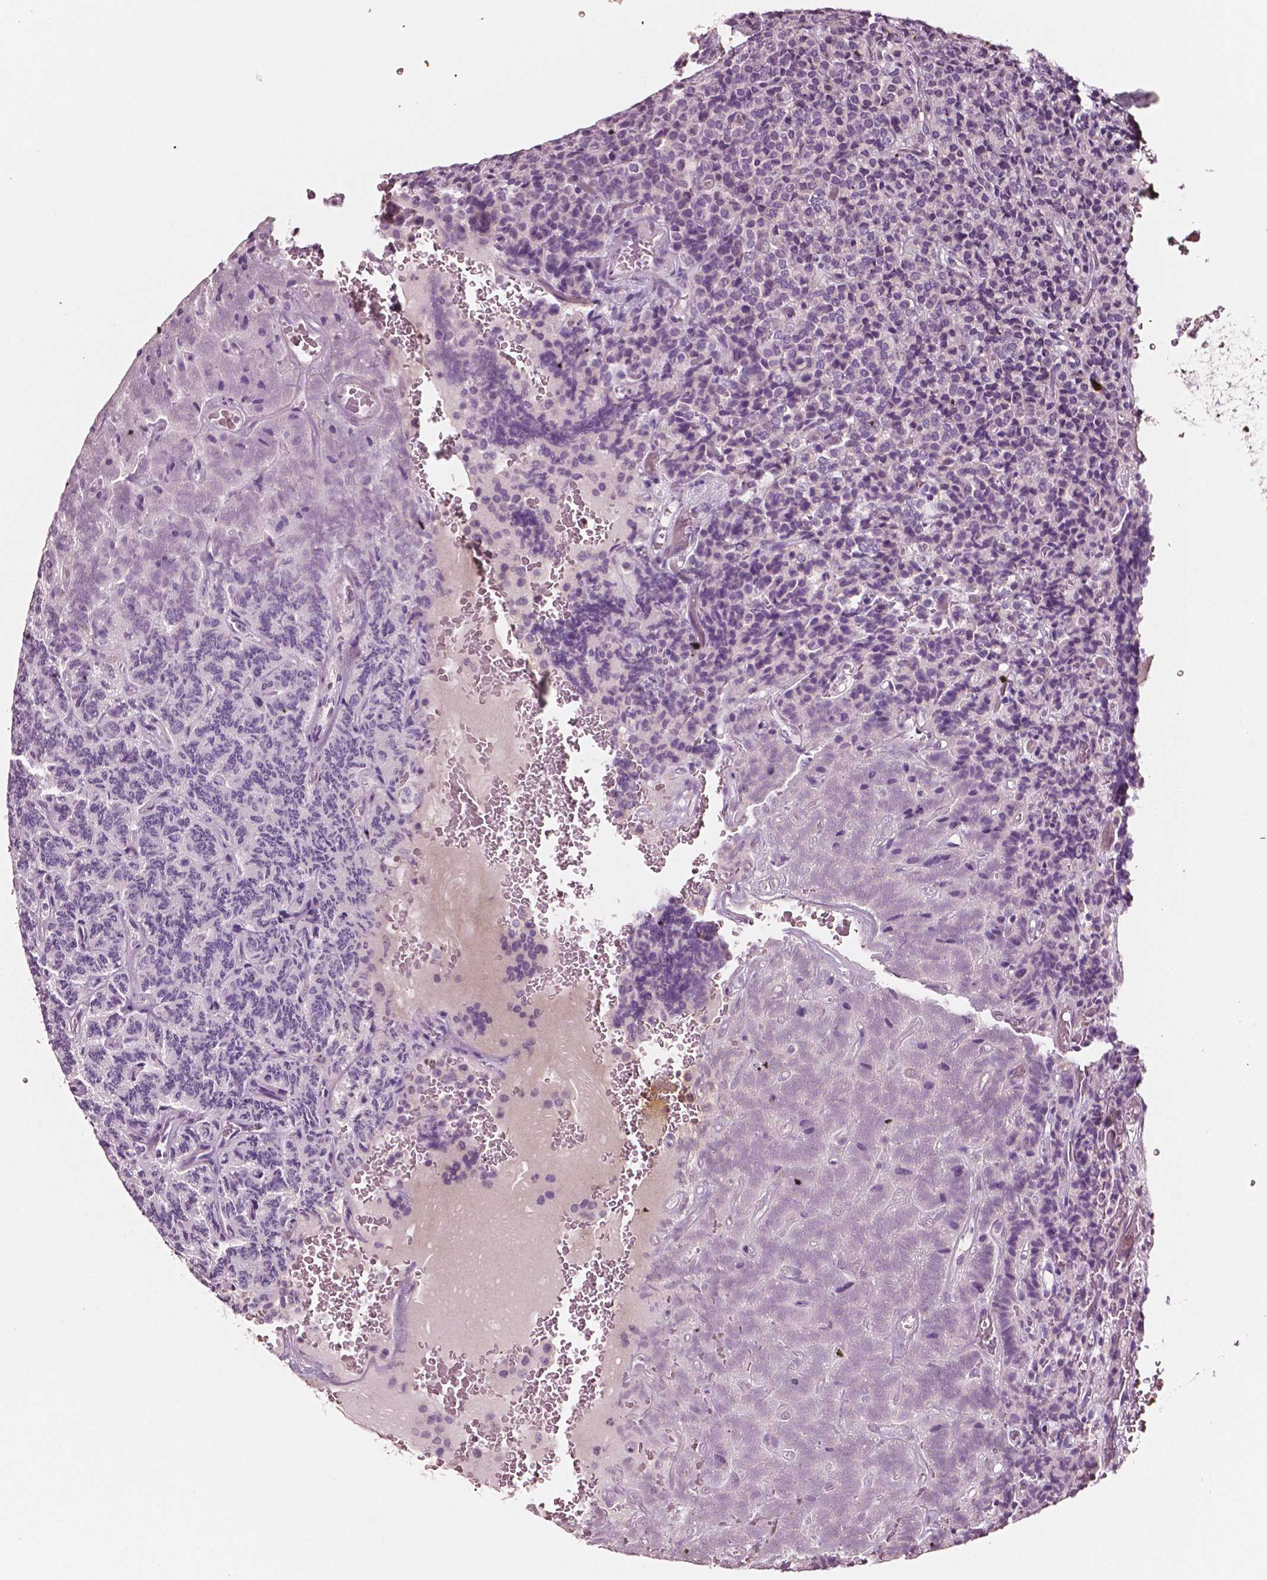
{"staining": {"intensity": "negative", "quantity": "none", "location": "none"}, "tissue": "carcinoid", "cell_type": "Tumor cells", "image_type": "cancer", "snomed": [{"axis": "morphology", "description": "Carcinoid, malignant, NOS"}, {"axis": "topography", "description": "Pancreas"}], "caption": "Malignant carcinoid was stained to show a protein in brown. There is no significant expression in tumor cells.", "gene": "PLA2R1", "patient": {"sex": "male", "age": 36}}